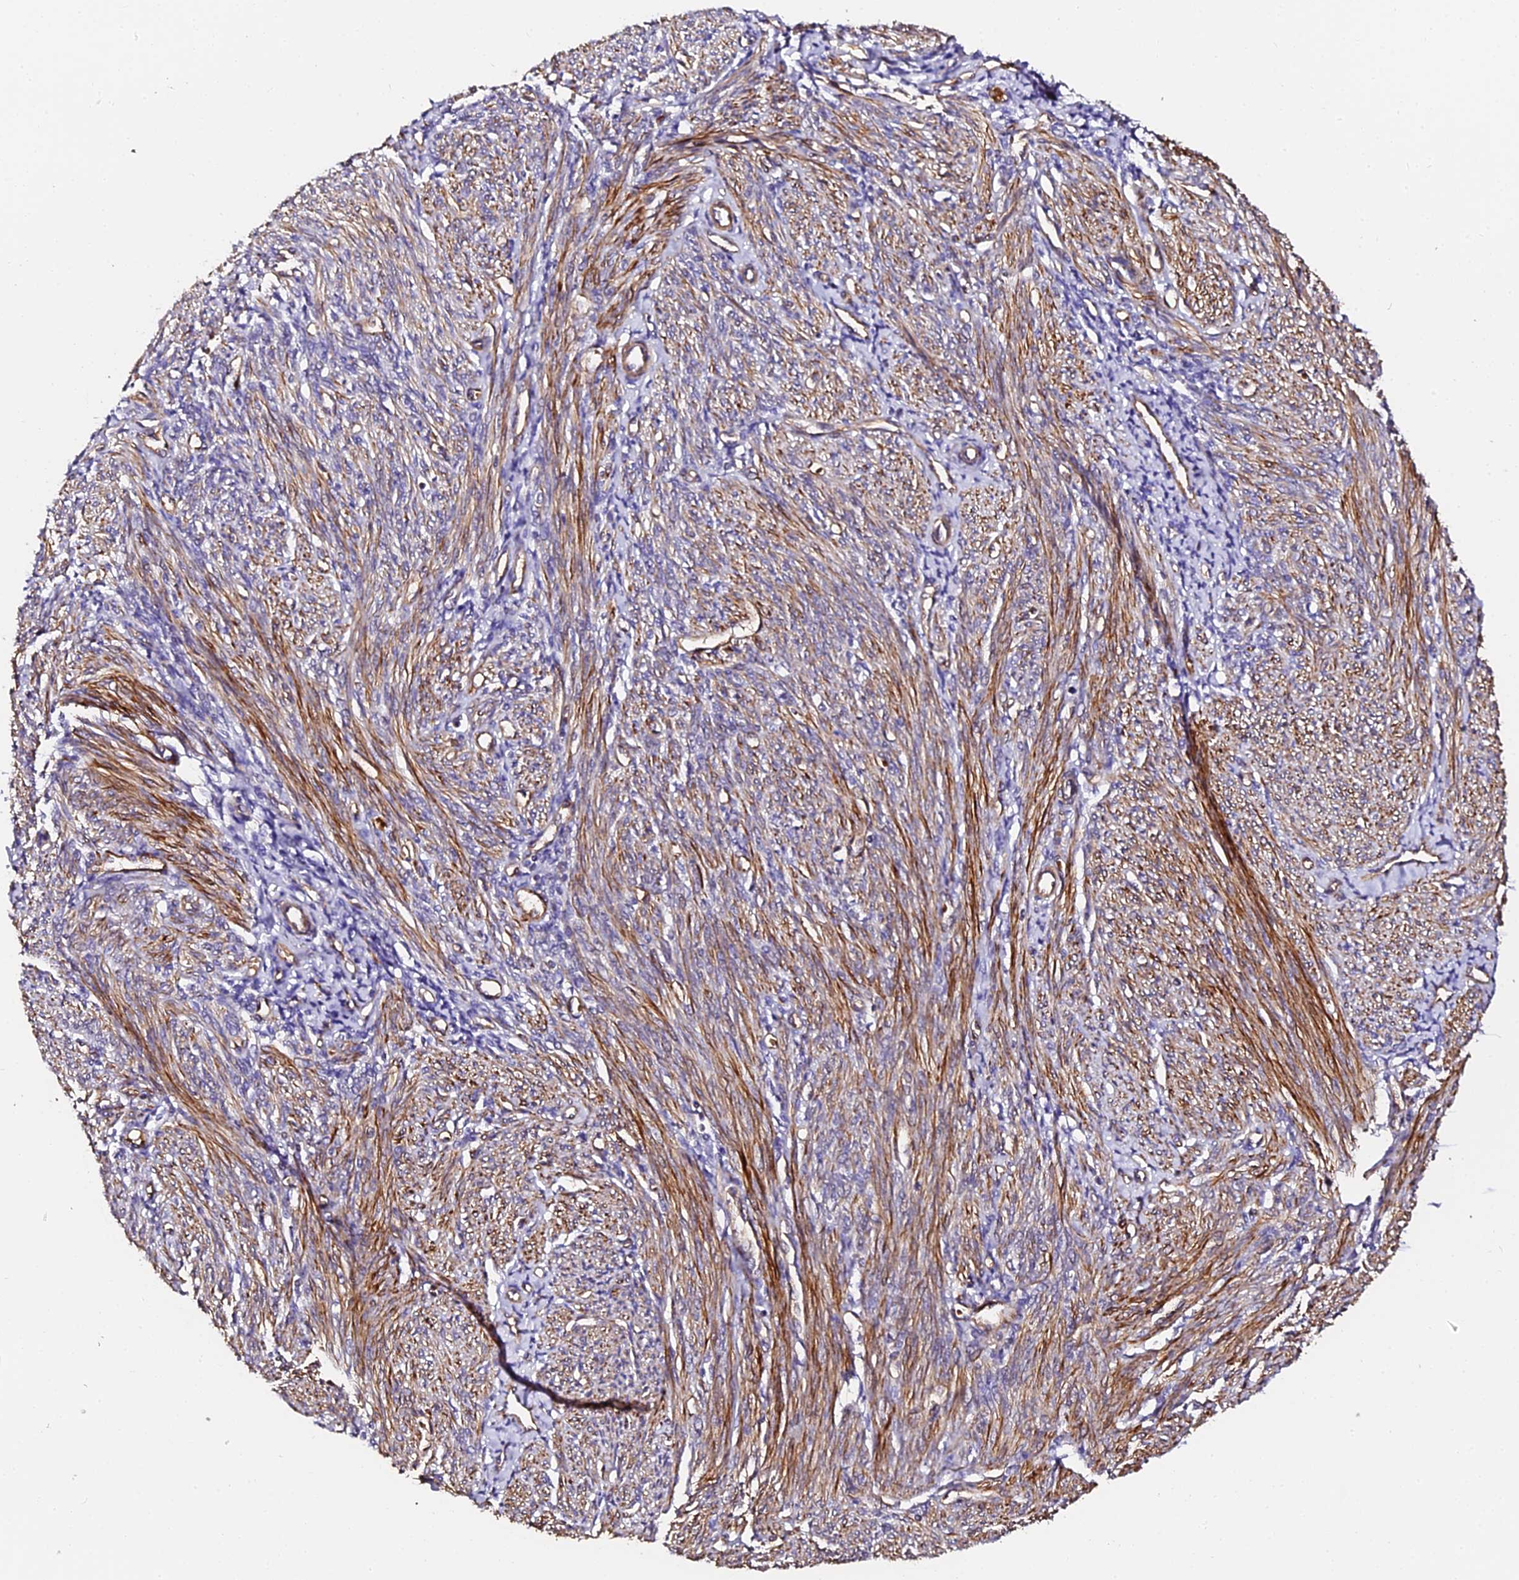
{"staining": {"intensity": "weak", "quantity": "<25%", "location": "cytoplasmic/membranous"}, "tissue": "endometrium", "cell_type": "Cells in endometrial stroma", "image_type": "normal", "snomed": [{"axis": "morphology", "description": "Normal tissue, NOS"}, {"axis": "topography", "description": "Endometrium"}], "caption": "IHC photomicrograph of unremarkable human endometrium stained for a protein (brown), which exhibits no expression in cells in endometrial stroma. The staining was performed using DAB to visualize the protein expression in brown, while the nuclei were stained in blue with hematoxylin (Magnification: 20x).", "gene": "TDO2", "patient": {"sex": "female", "age": 77}}